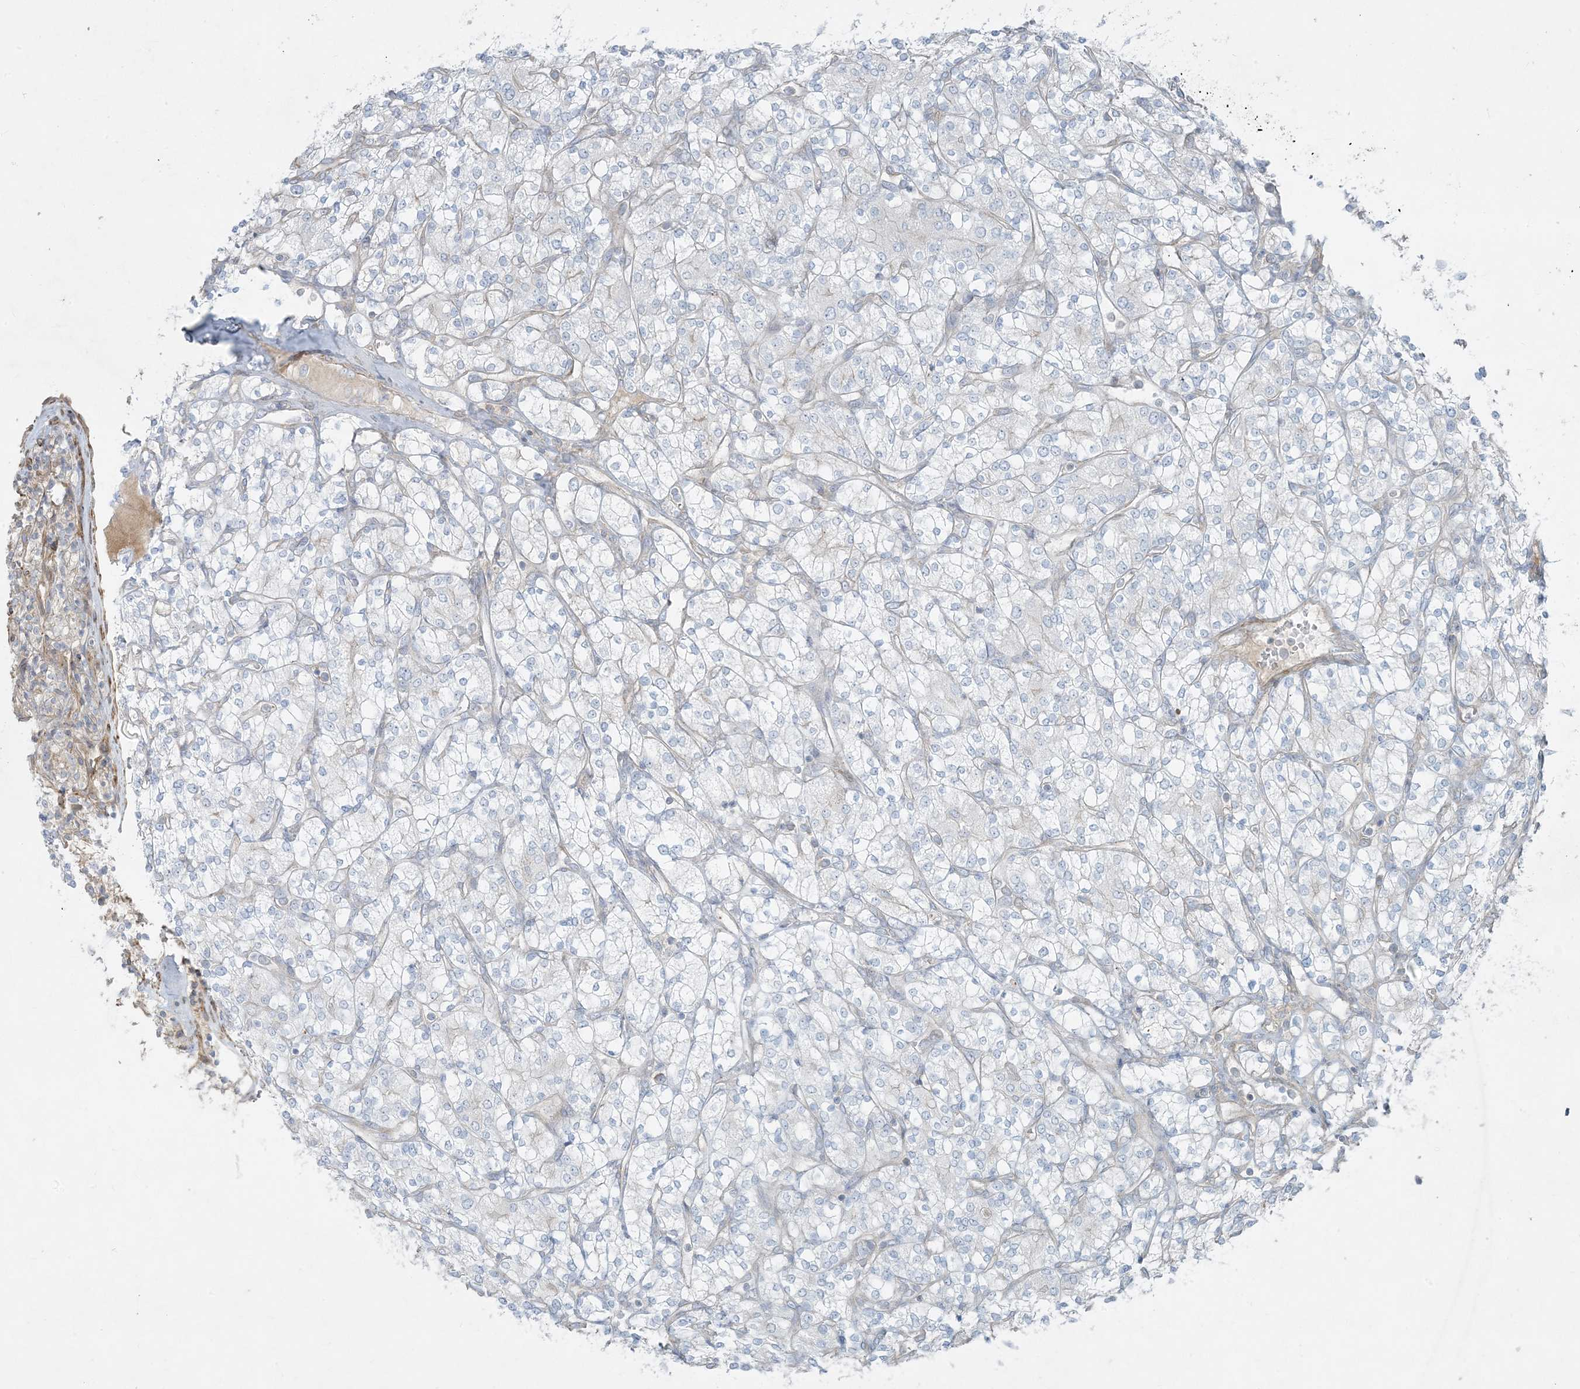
{"staining": {"intensity": "negative", "quantity": "none", "location": "none"}, "tissue": "renal cancer", "cell_type": "Tumor cells", "image_type": "cancer", "snomed": [{"axis": "morphology", "description": "Adenocarcinoma, NOS"}, {"axis": "topography", "description": "Kidney"}], "caption": "IHC histopathology image of neoplastic tissue: renal cancer (adenocarcinoma) stained with DAB demonstrates no significant protein expression in tumor cells. The staining was performed using DAB (3,3'-diaminobenzidine) to visualize the protein expression in brown, while the nuclei were stained in blue with hematoxylin (Magnification: 20x).", "gene": "PIK3R4", "patient": {"sex": "male", "age": 77}}